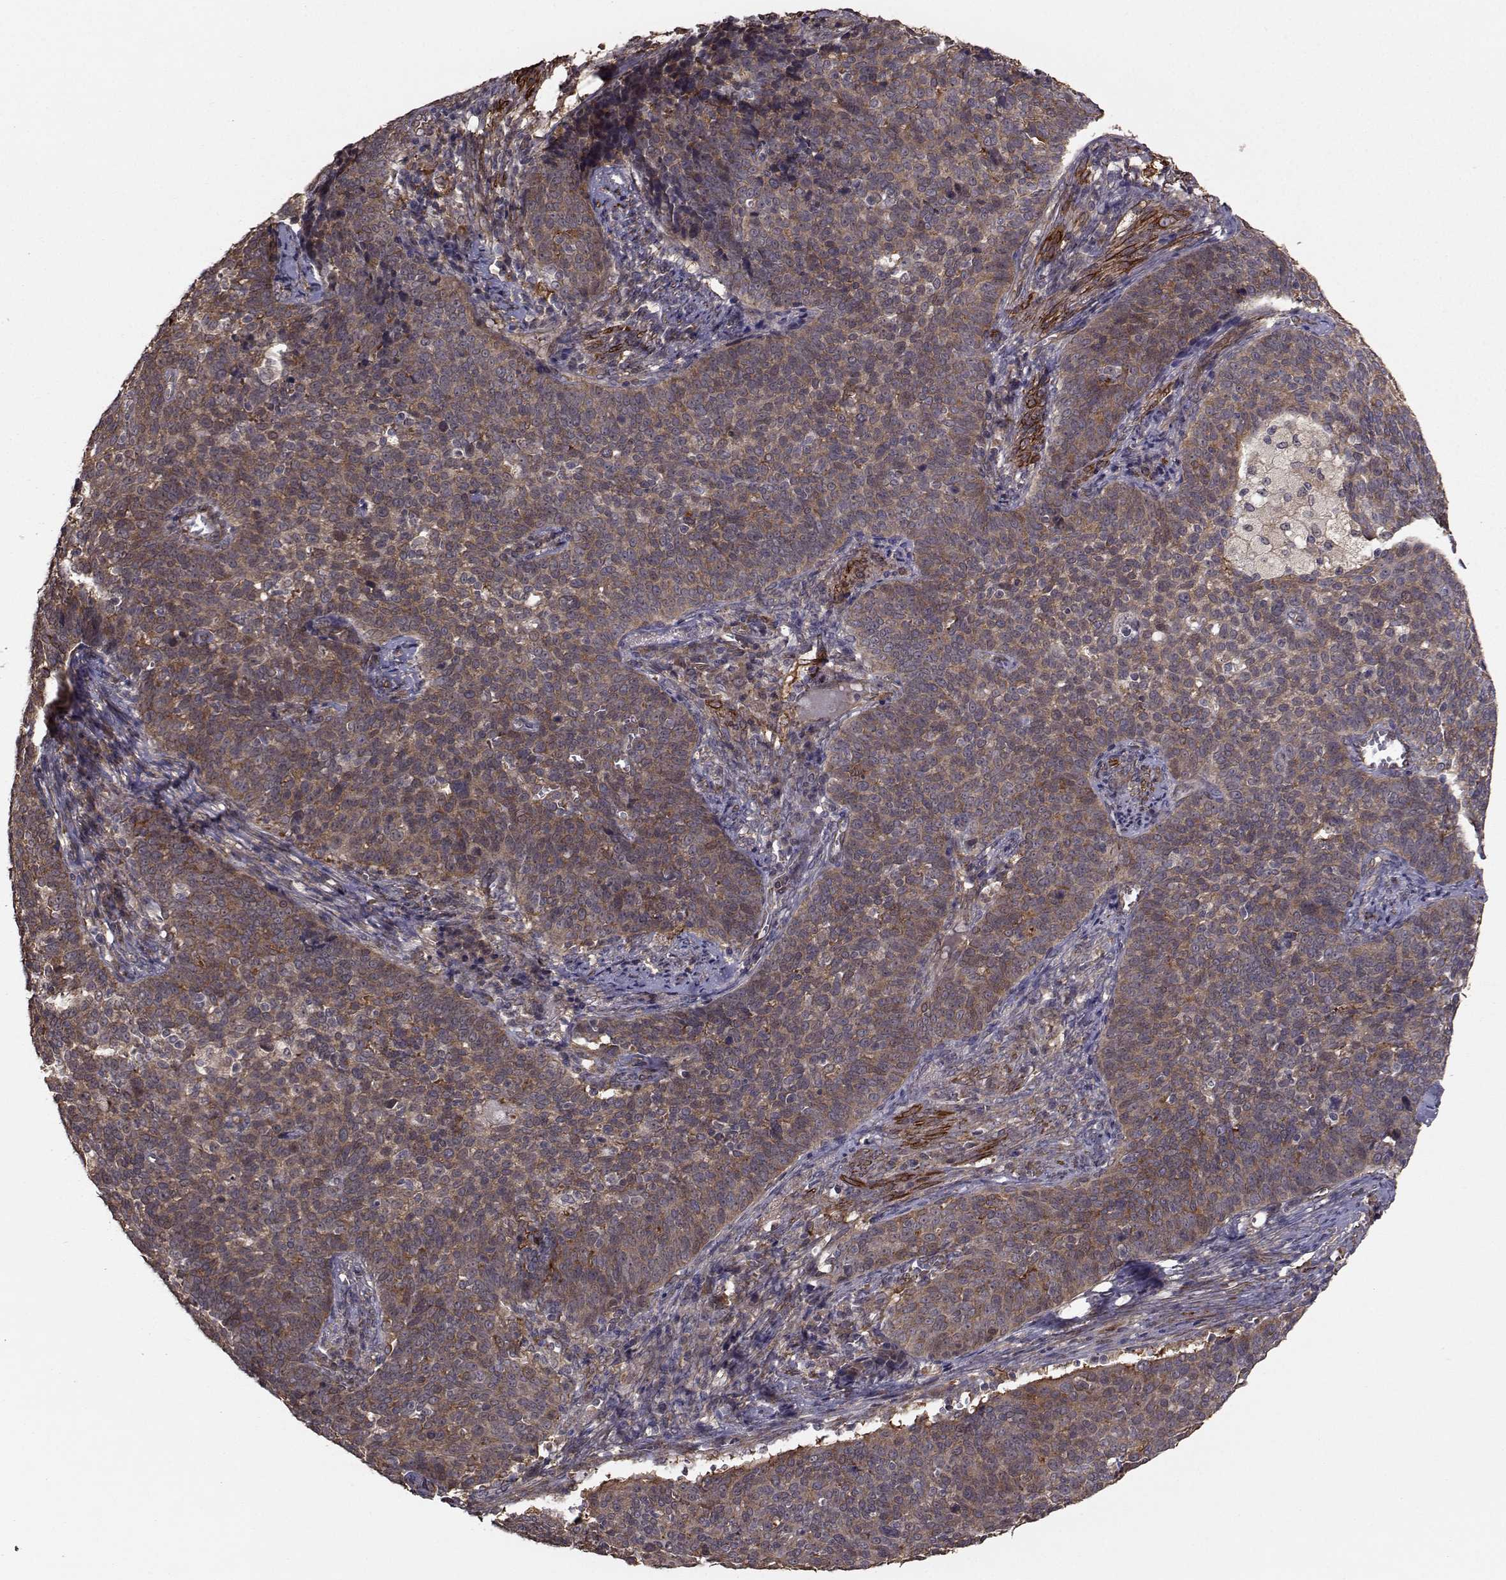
{"staining": {"intensity": "moderate", "quantity": ">75%", "location": "cytoplasmic/membranous"}, "tissue": "cervical cancer", "cell_type": "Tumor cells", "image_type": "cancer", "snomed": [{"axis": "morphology", "description": "Squamous cell carcinoma, NOS"}, {"axis": "topography", "description": "Cervix"}], "caption": "Immunohistochemistry image of human cervical cancer stained for a protein (brown), which demonstrates medium levels of moderate cytoplasmic/membranous staining in approximately >75% of tumor cells.", "gene": "TRIP10", "patient": {"sex": "female", "age": 39}}